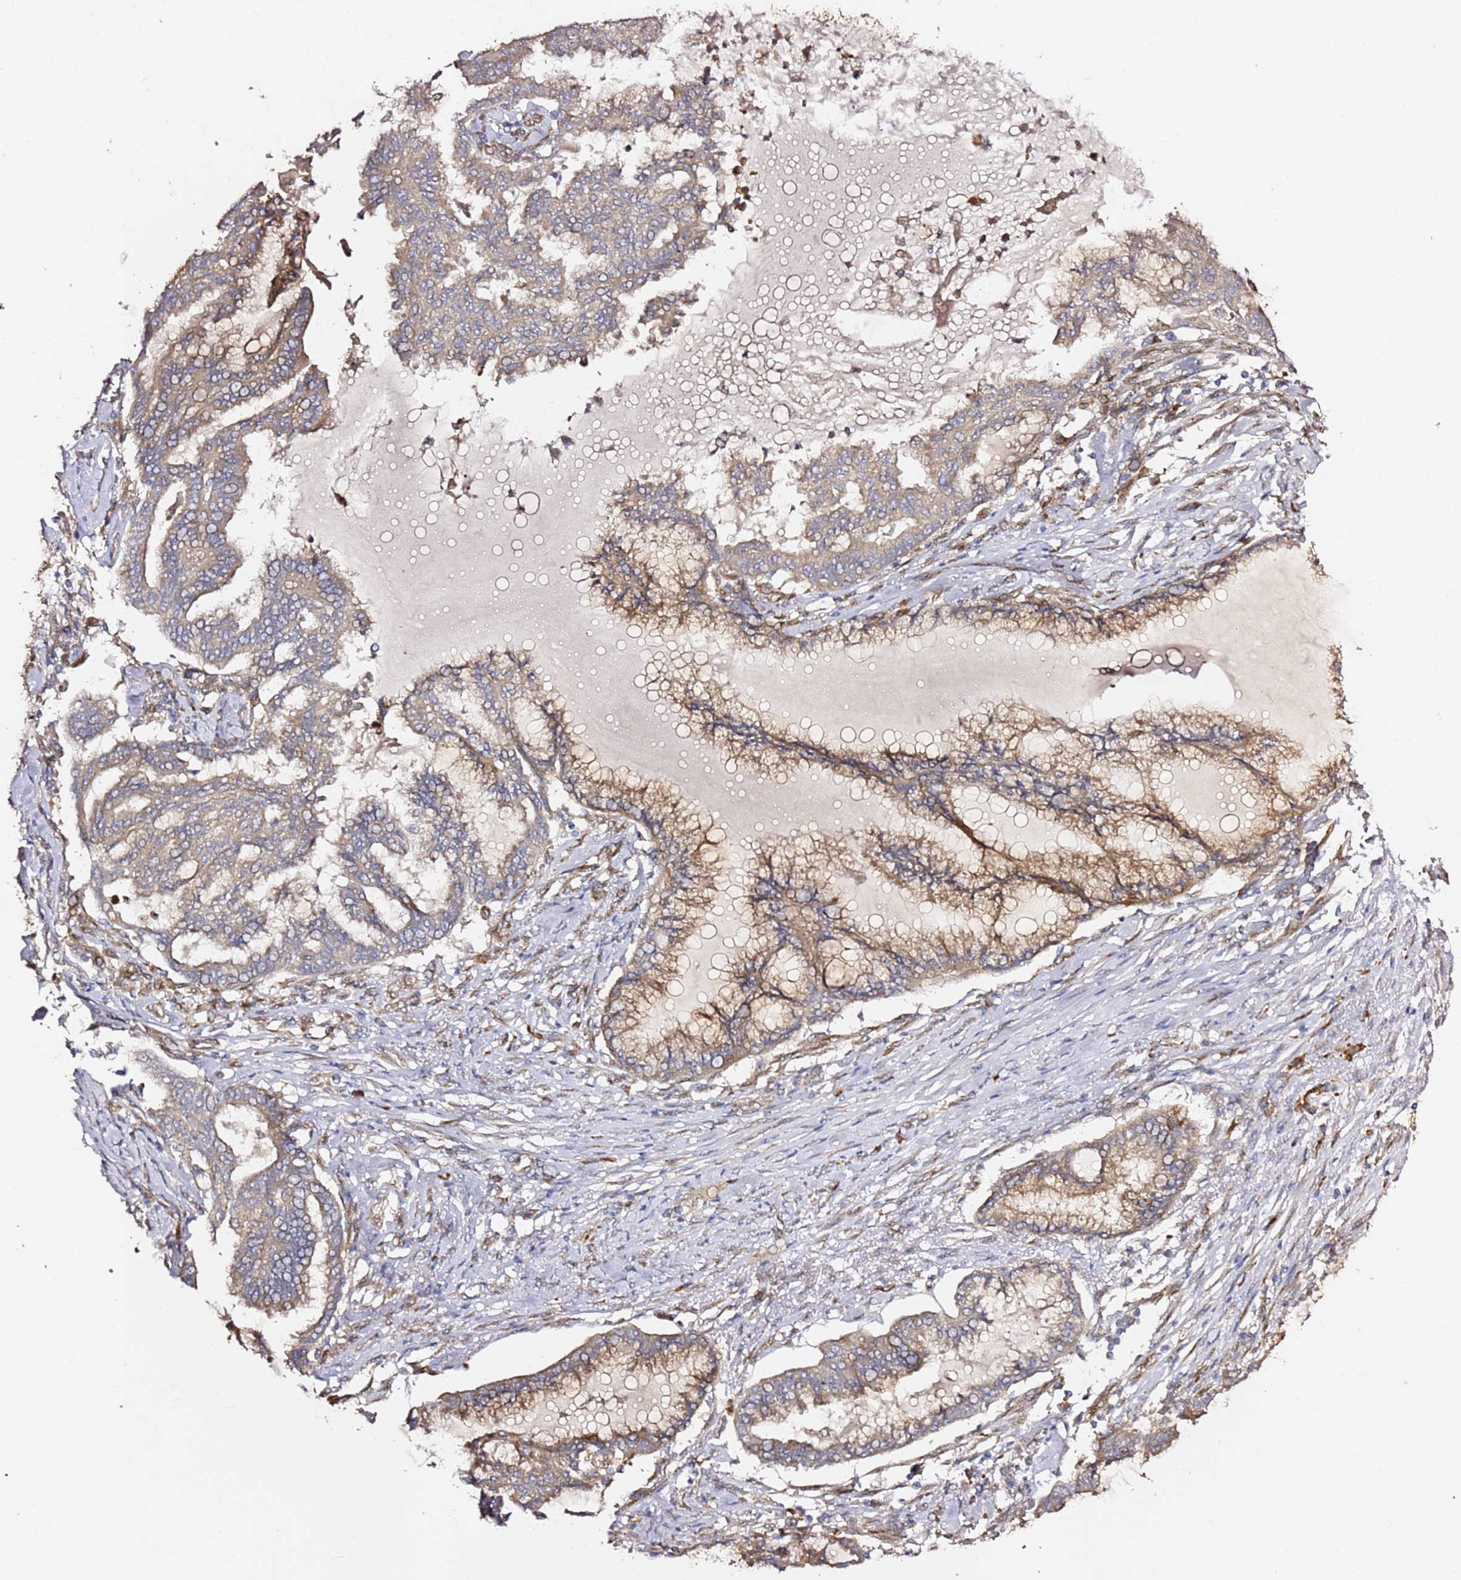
{"staining": {"intensity": "weak", "quantity": "25%-75%", "location": "cytoplasmic/membranous"}, "tissue": "endometrial cancer", "cell_type": "Tumor cells", "image_type": "cancer", "snomed": [{"axis": "morphology", "description": "Adenocarcinoma, NOS"}, {"axis": "topography", "description": "Endometrium"}], "caption": "Tumor cells demonstrate low levels of weak cytoplasmic/membranous expression in about 25%-75% of cells in human adenocarcinoma (endometrial).", "gene": "HSD17B7", "patient": {"sex": "female", "age": 86}}